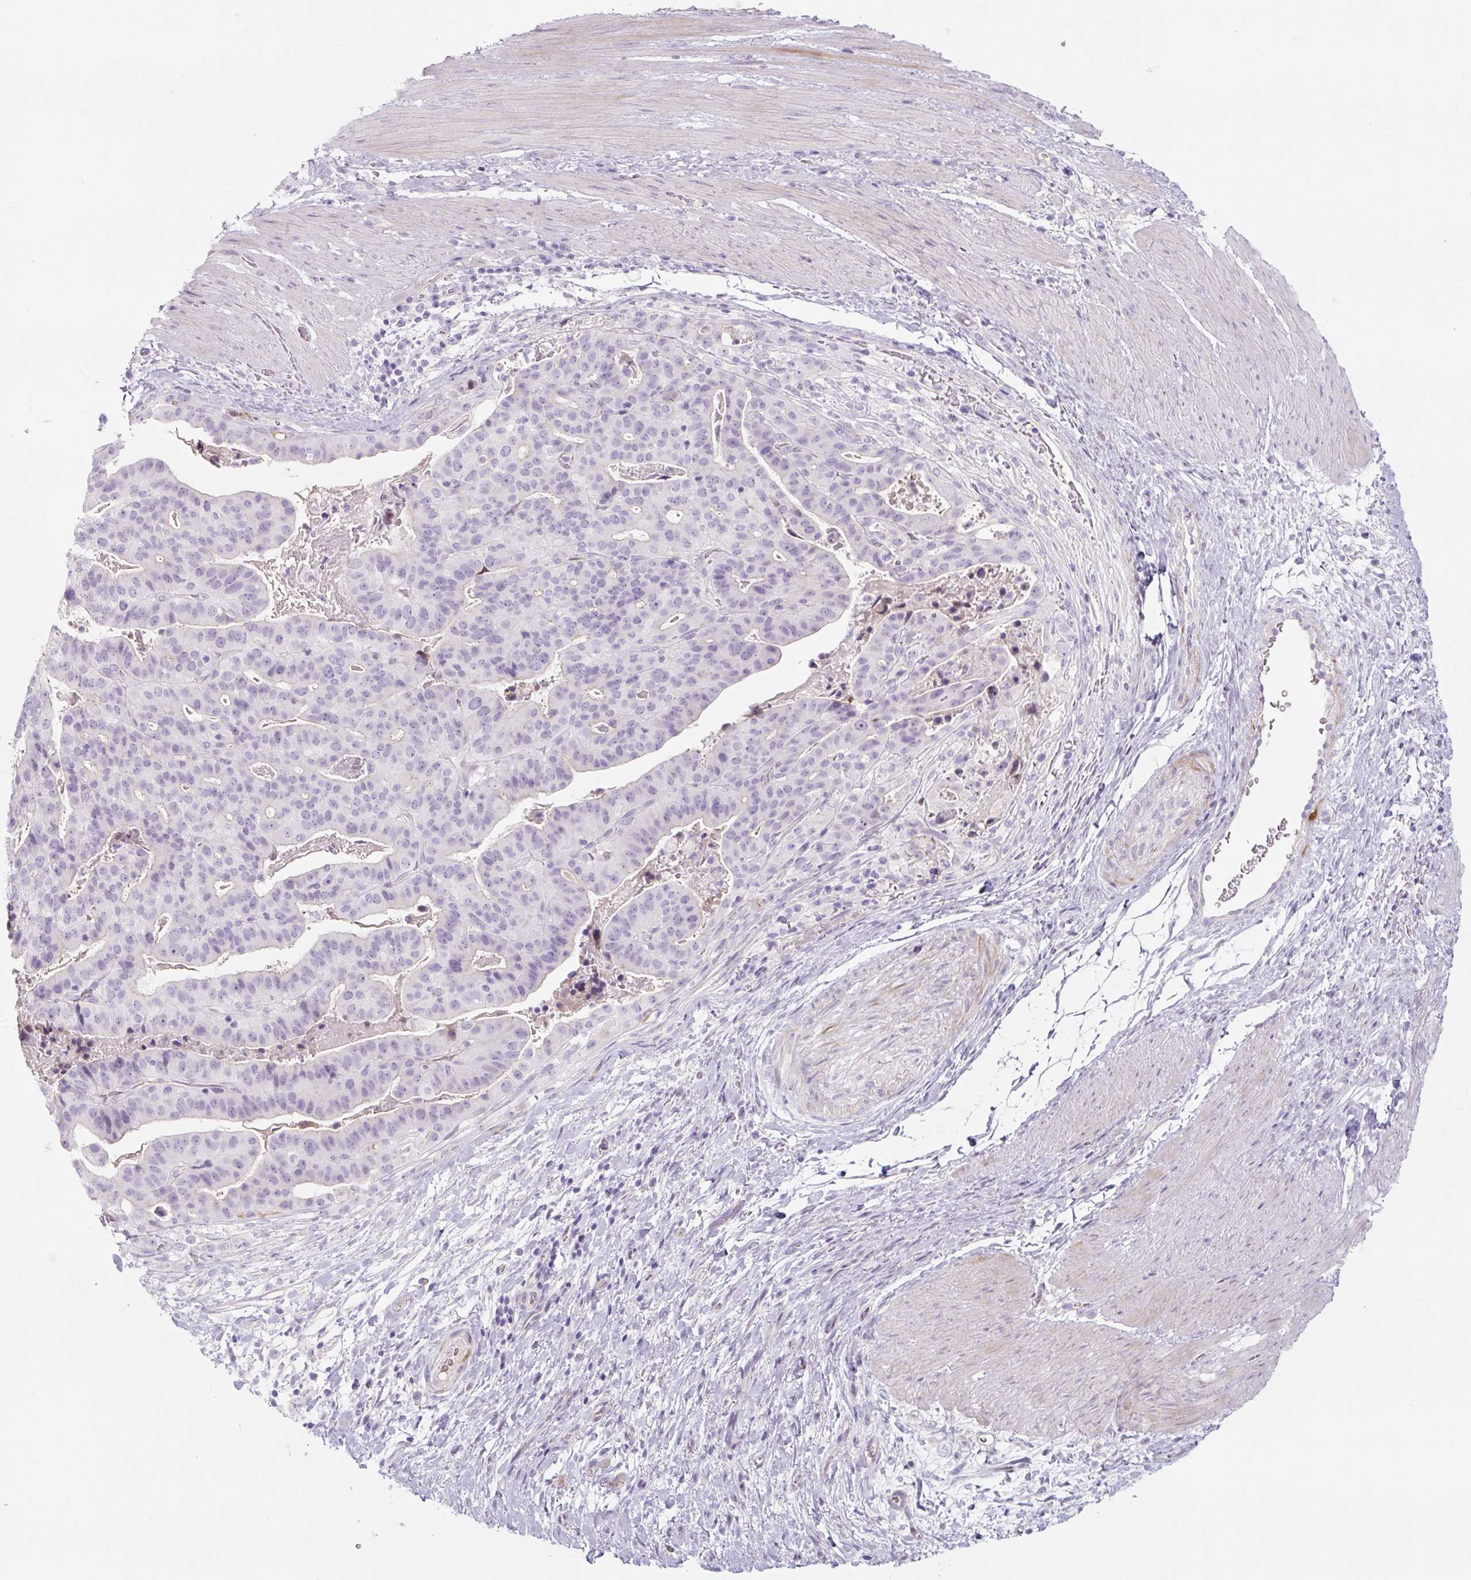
{"staining": {"intensity": "negative", "quantity": "none", "location": "none"}, "tissue": "stomach cancer", "cell_type": "Tumor cells", "image_type": "cancer", "snomed": [{"axis": "morphology", "description": "Adenocarcinoma, NOS"}, {"axis": "topography", "description": "Stomach"}], "caption": "This is an immunohistochemistry (IHC) micrograph of stomach cancer (adenocarcinoma). There is no positivity in tumor cells.", "gene": "PRM1", "patient": {"sex": "male", "age": 48}}